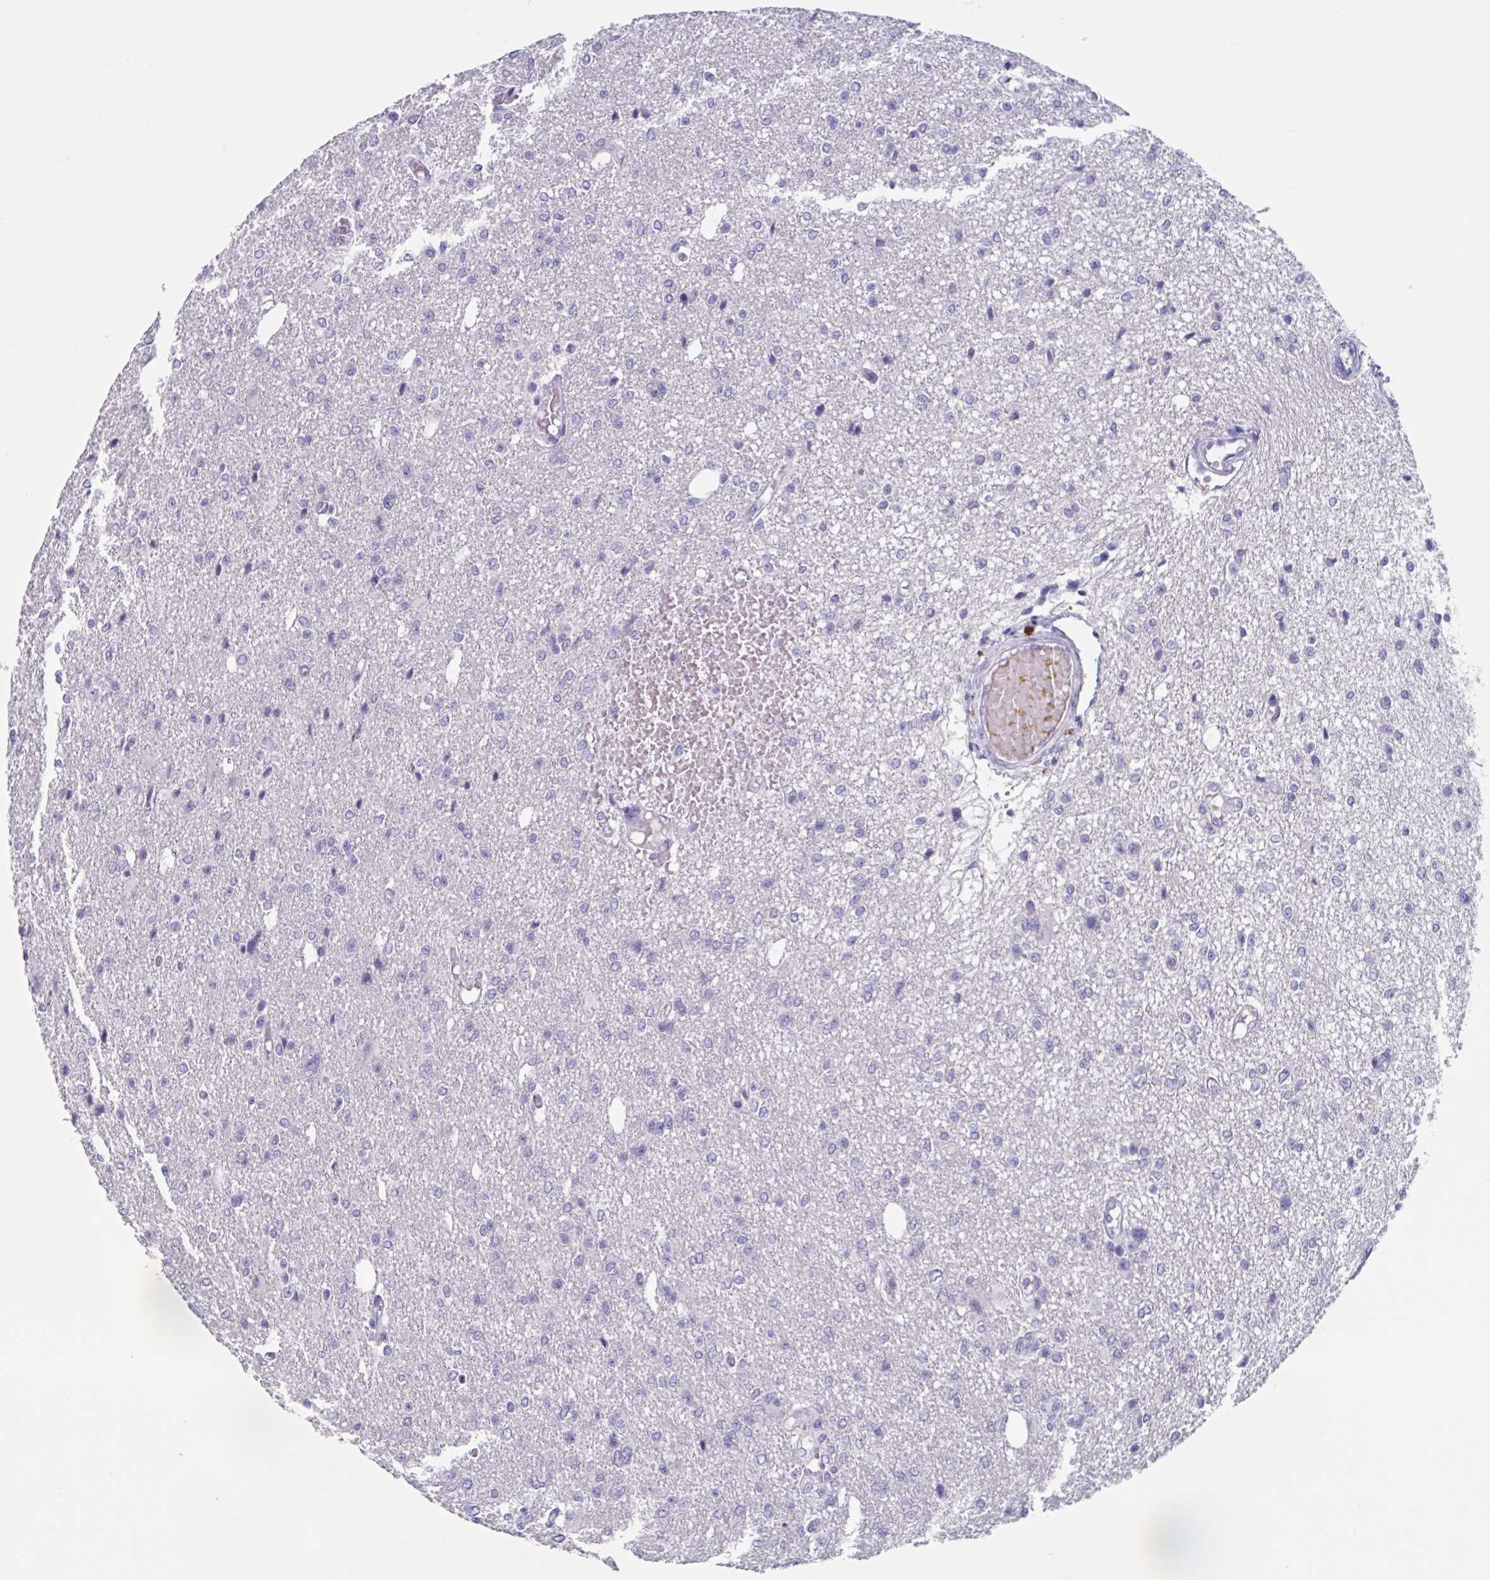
{"staining": {"intensity": "negative", "quantity": "none", "location": "none"}, "tissue": "glioma", "cell_type": "Tumor cells", "image_type": "cancer", "snomed": [{"axis": "morphology", "description": "Glioma, malignant, Low grade"}, {"axis": "topography", "description": "Brain"}], "caption": "High magnification brightfield microscopy of glioma stained with DAB (brown) and counterstained with hematoxylin (blue): tumor cells show no significant expression.", "gene": "NDUFC2", "patient": {"sex": "male", "age": 26}}